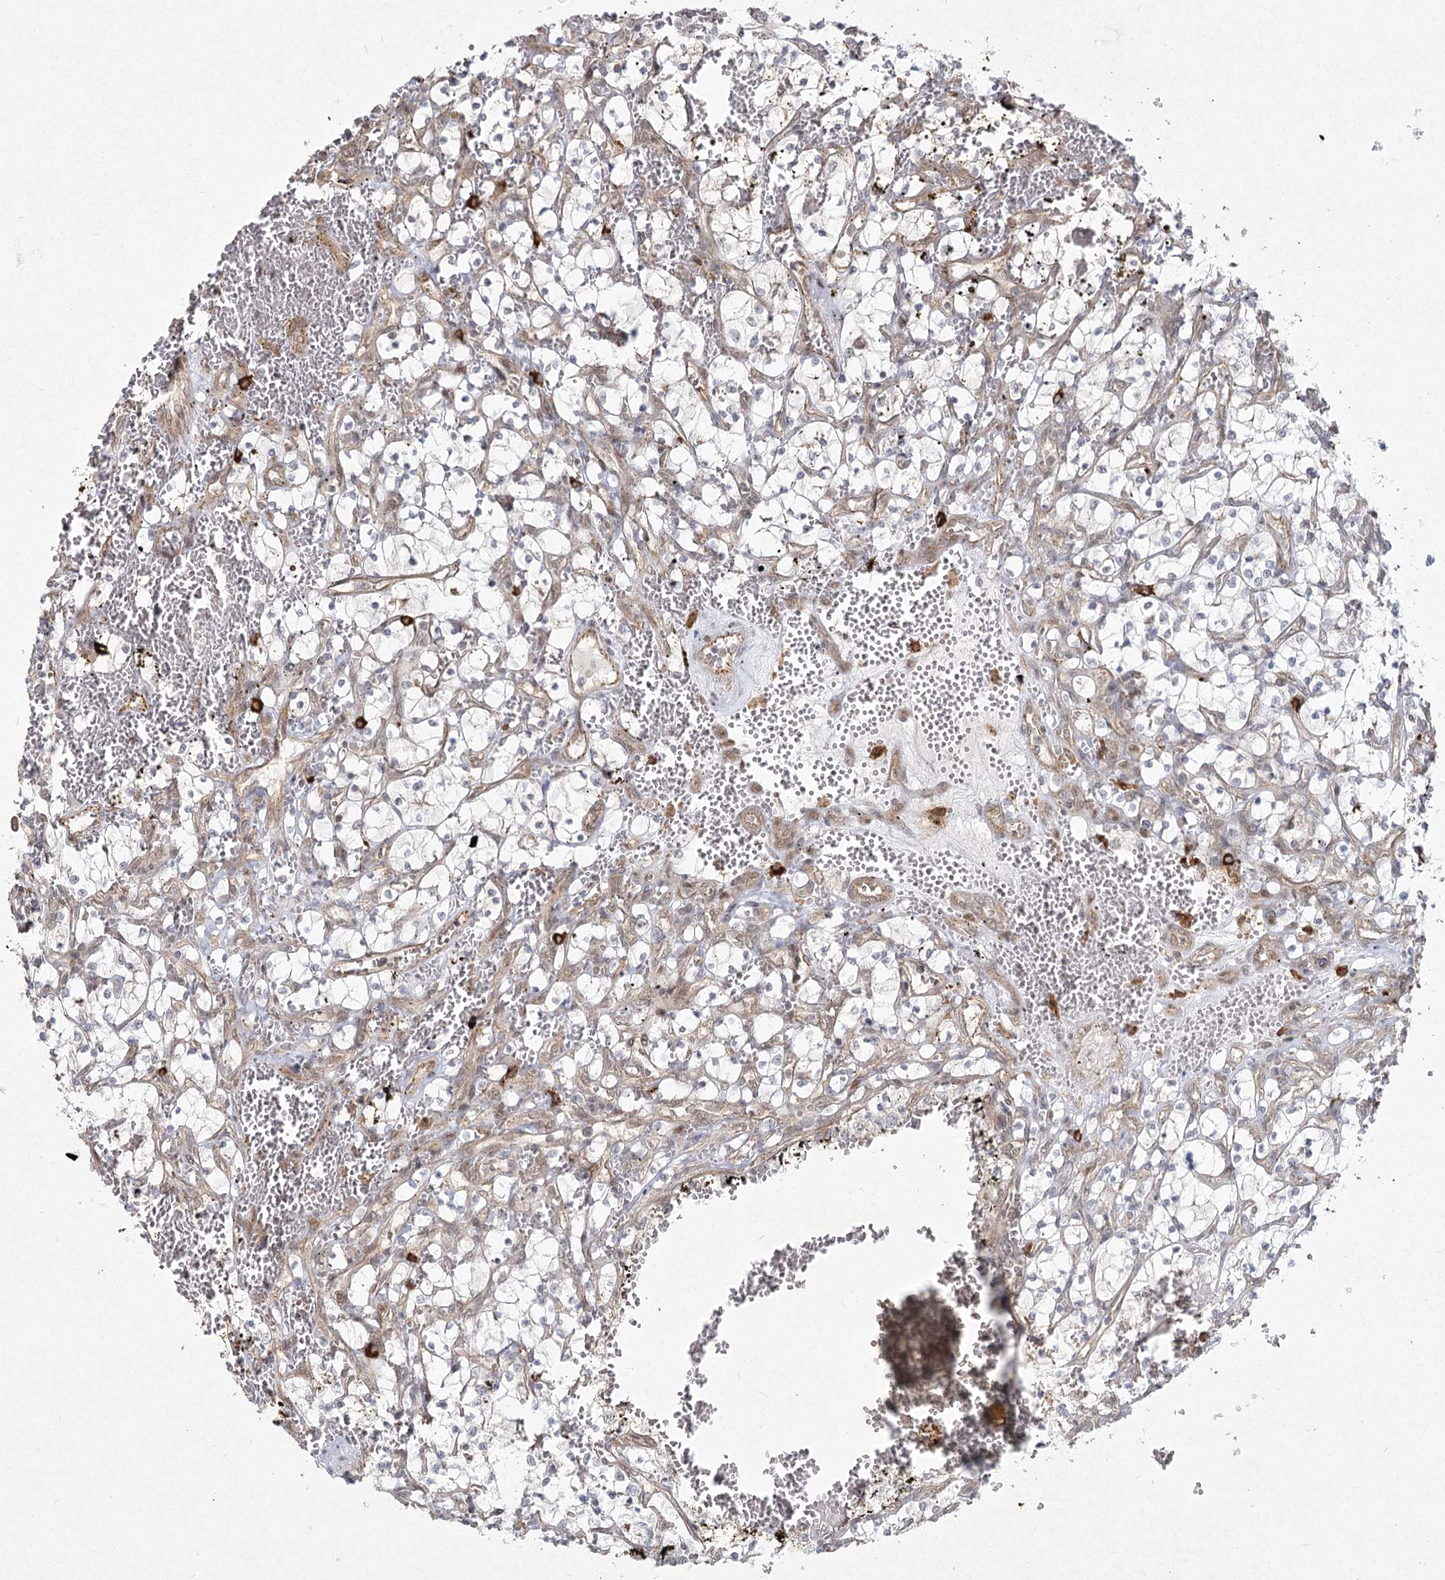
{"staining": {"intensity": "negative", "quantity": "none", "location": "none"}, "tissue": "renal cancer", "cell_type": "Tumor cells", "image_type": "cancer", "snomed": [{"axis": "morphology", "description": "Adenocarcinoma, NOS"}, {"axis": "topography", "description": "Kidney"}], "caption": "A high-resolution image shows IHC staining of renal cancer (adenocarcinoma), which shows no significant positivity in tumor cells.", "gene": "AP2M1", "patient": {"sex": "female", "age": 69}}